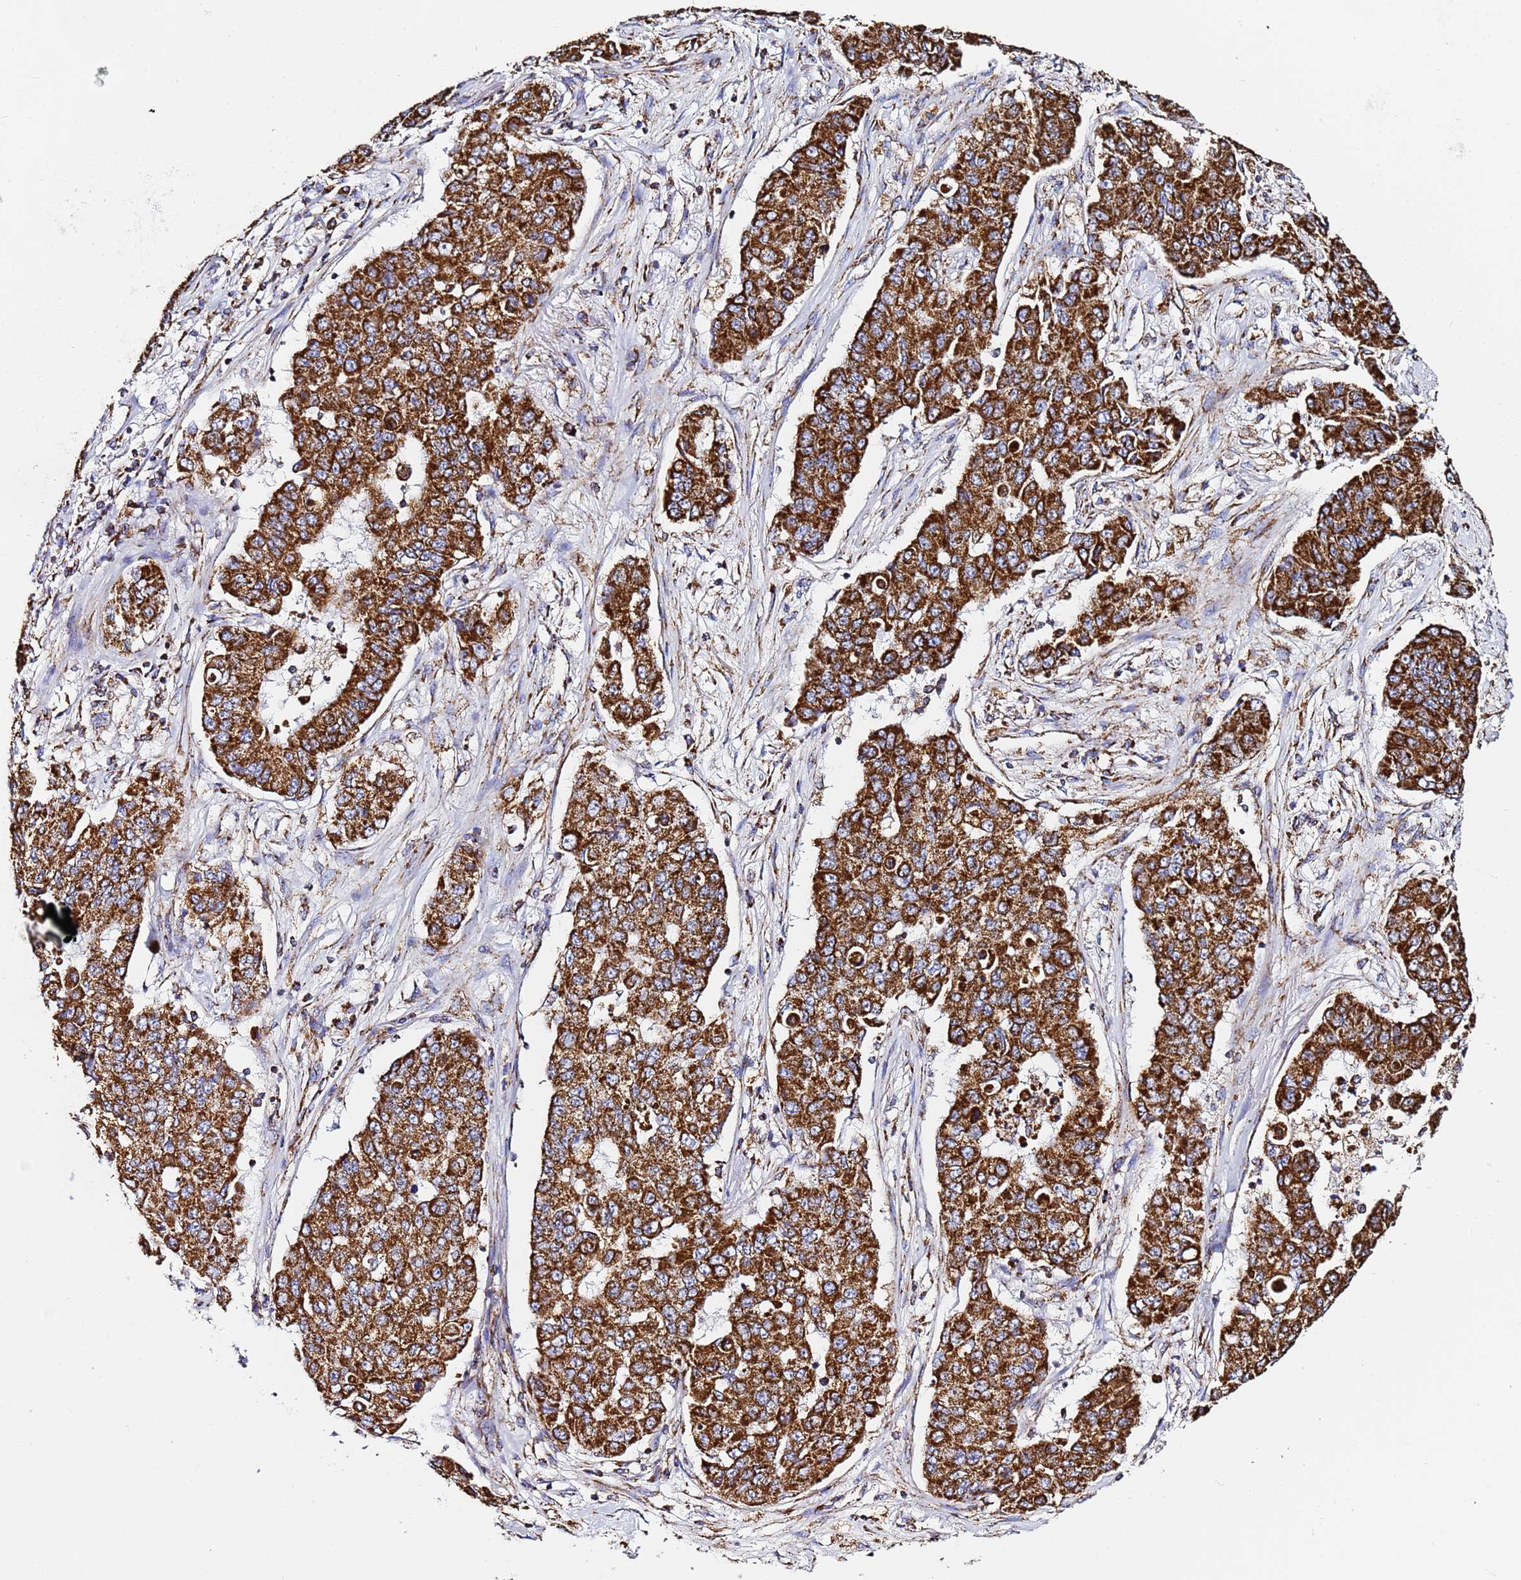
{"staining": {"intensity": "strong", "quantity": ">75%", "location": "cytoplasmic/membranous"}, "tissue": "lung cancer", "cell_type": "Tumor cells", "image_type": "cancer", "snomed": [{"axis": "morphology", "description": "Squamous cell carcinoma, NOS"}, {"axis": "topography", "description": "Lung"}], "caption": "Immunohistochemistry of lung squamous cell carcinoma demonstrates high levels of strong cytoplasmic/membranous staining in about >75% of tumor cells. Nuclei are stained in blue.", "gene": "PHB2", "patient": {"sex": "male", "age": 74}}